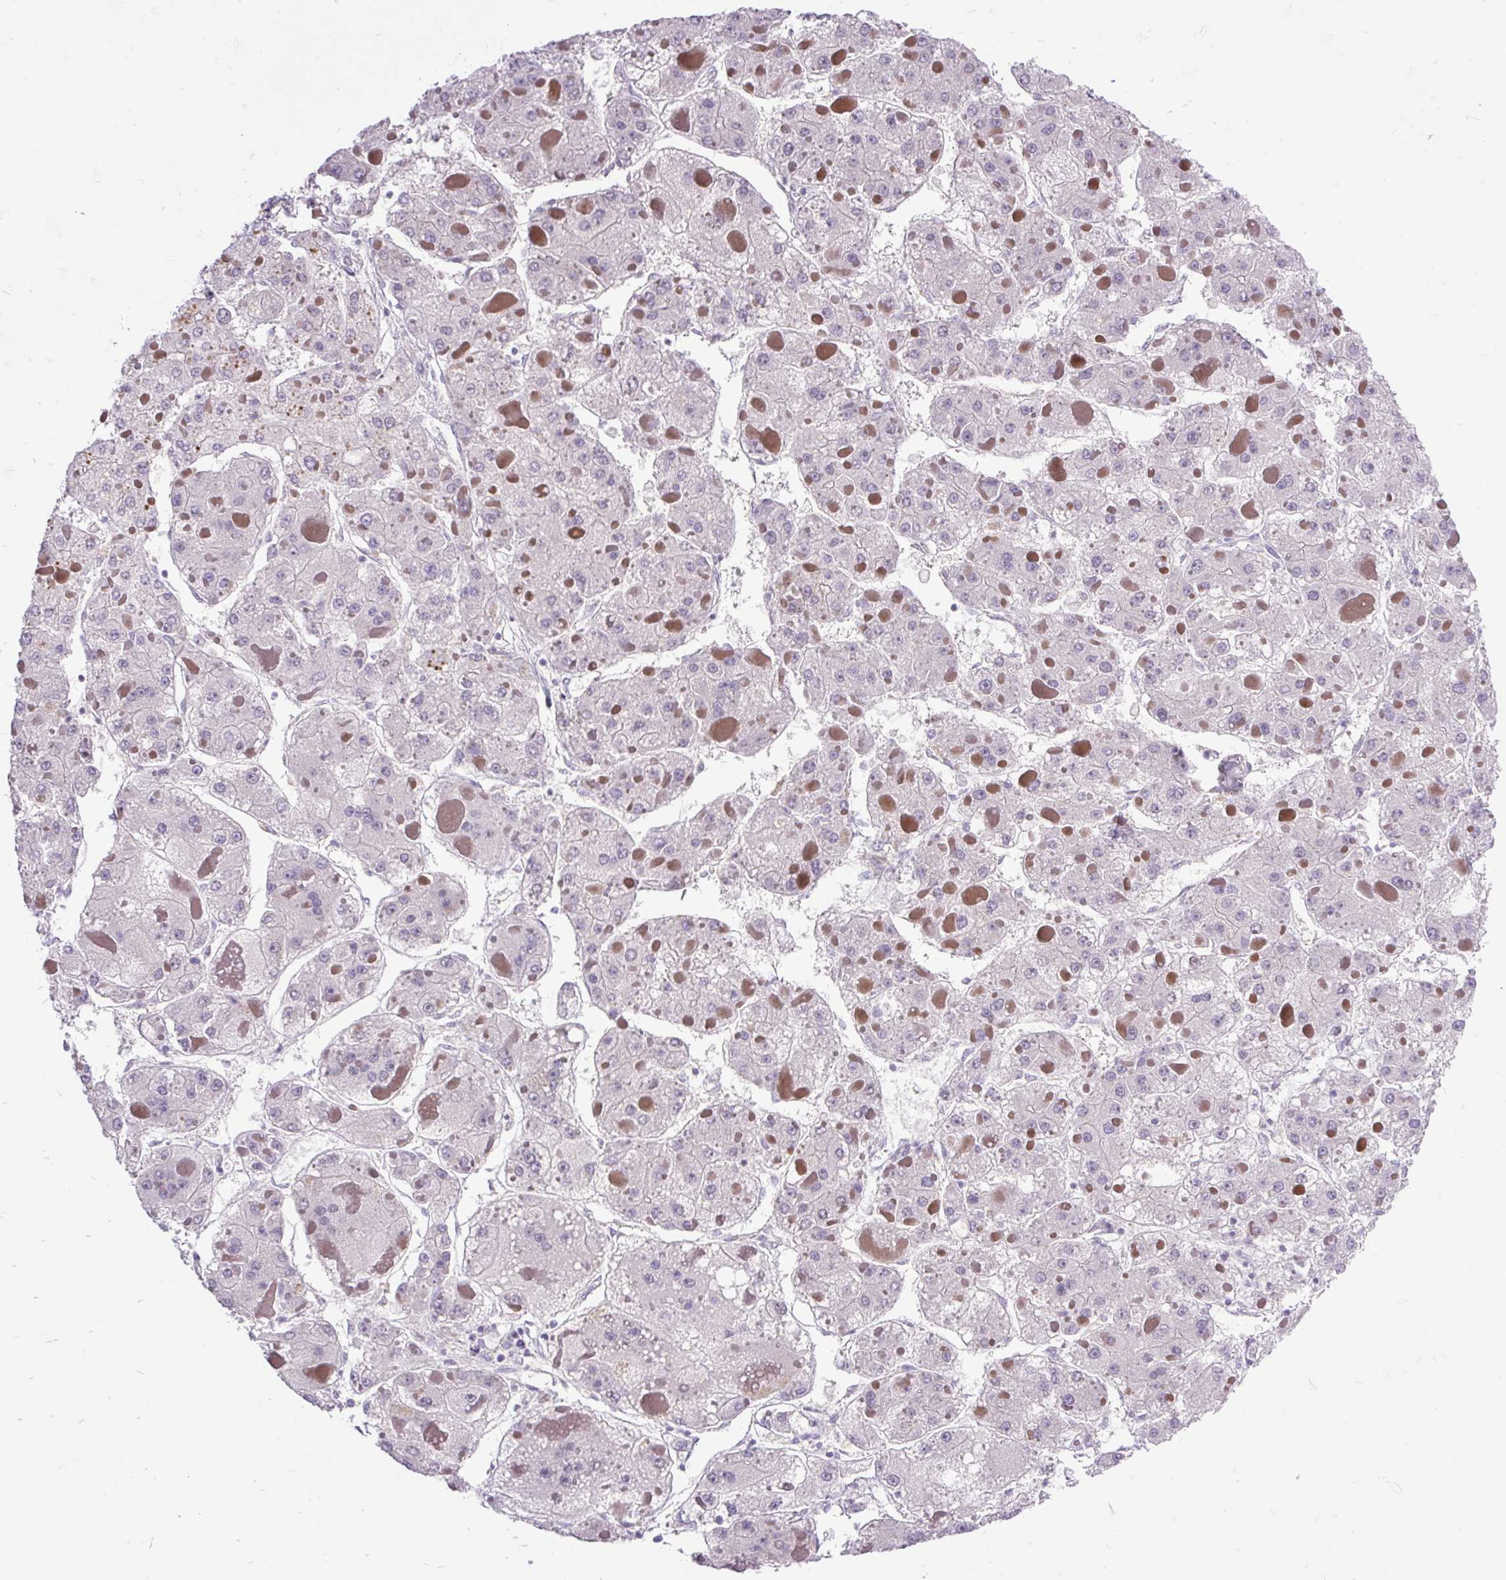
{"staining": {"intensity": "negative", "quantity": "none", "location": "none"}, "tissue": "liver cancer", "cell_type": "Tumor cells", "image_type": "cancer", "snomed": [{"axis": "morphology", "description": "Carcinoma, Hepatocellular, NOS"}, {"axis": "topography", "description": "Liver"}], "caption": "Liver hepatocellular carcinoma was stained to show a protein in brown. There is no significant staining in tumor cells.", "gene": "TRIM17", "patient": {"sex": "female", "age": 73}}